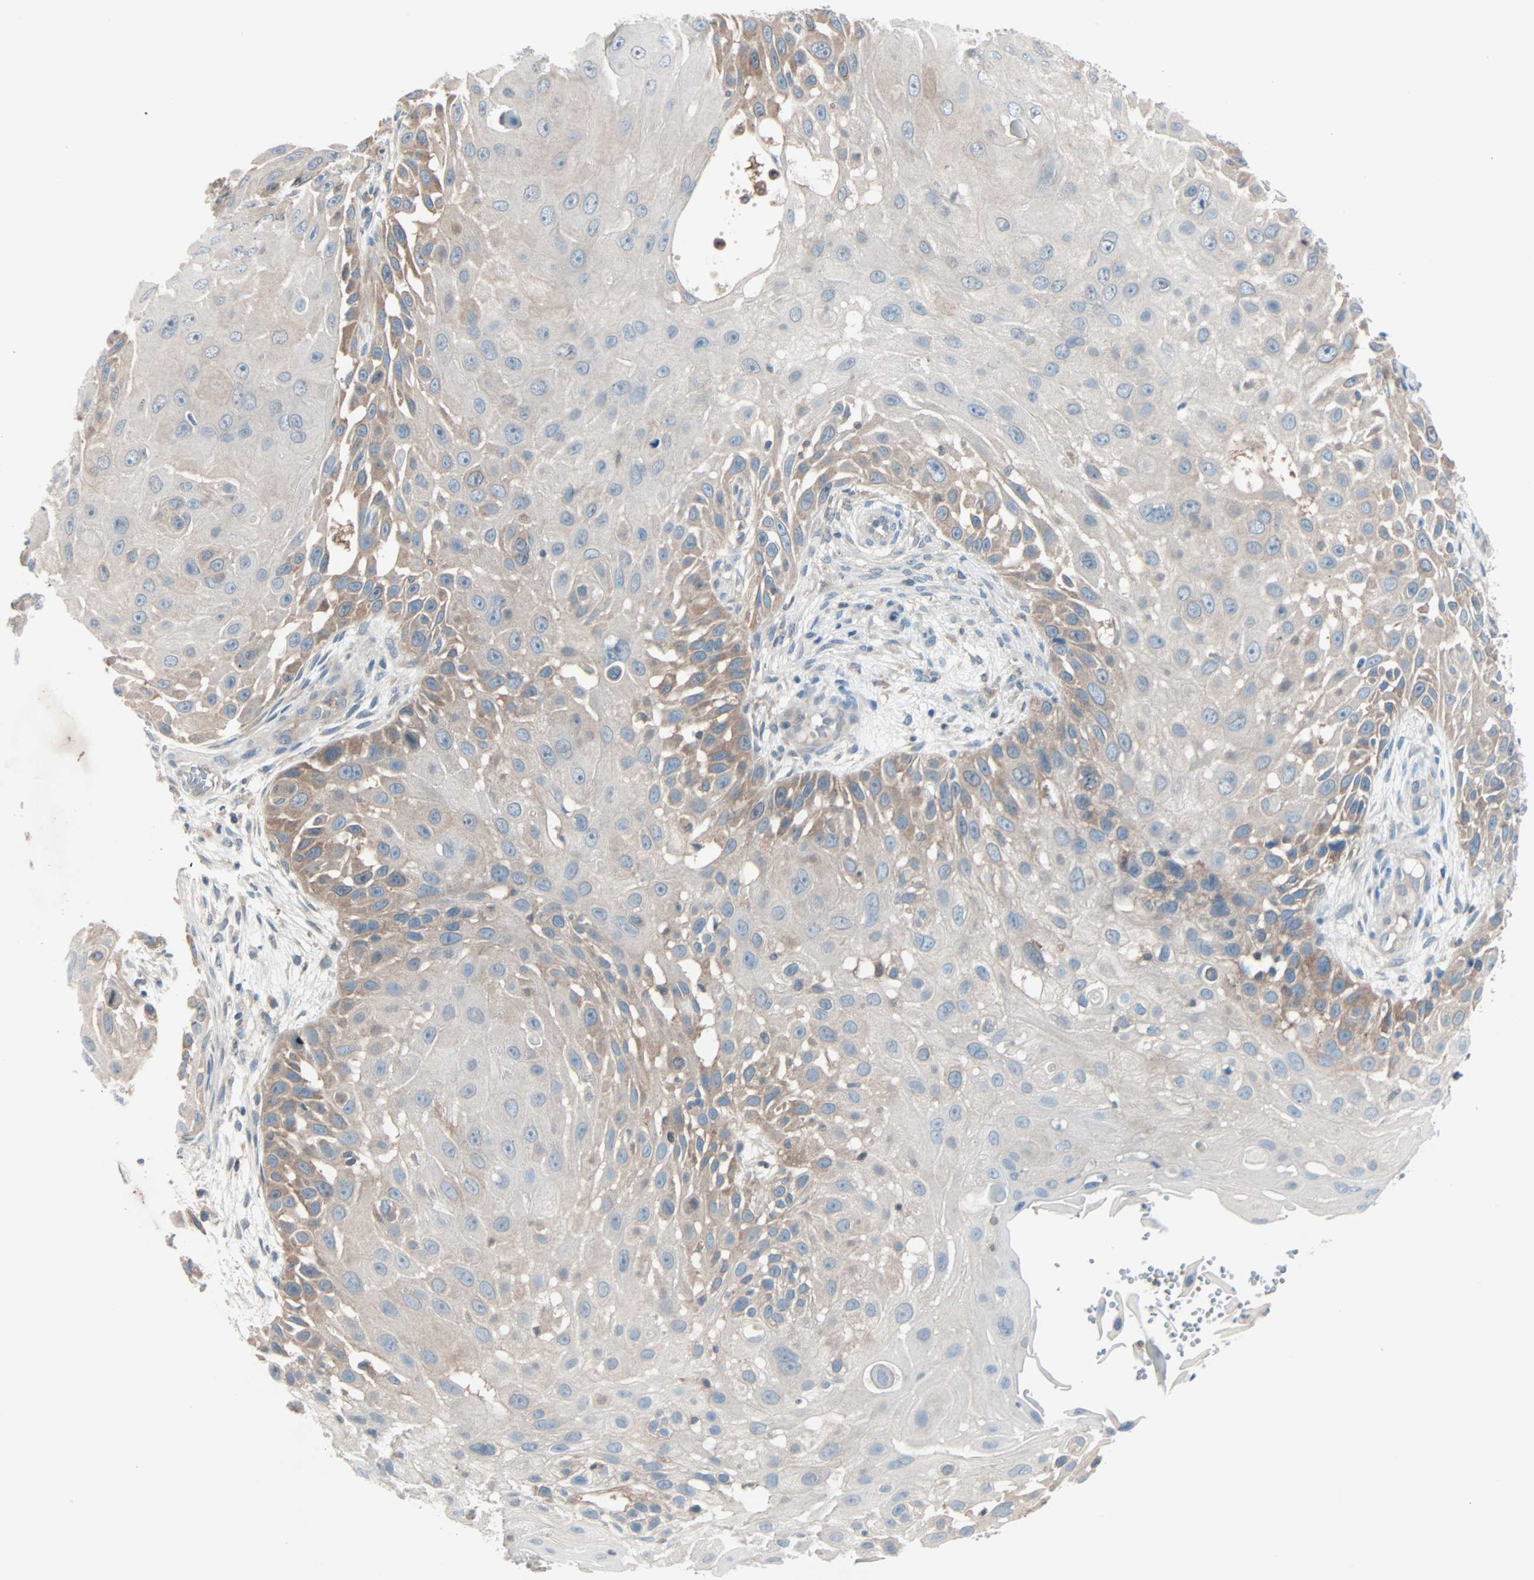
{"staining": {"intensity": "moderate", "quantity": "25%-75%", "location": "cytoplasmic/membranous"}, "tissue": "skin cancer", "cell_type": "Tumor cells", "image_type": "cancer", "snomed": [{"axis": "morphology", "description": "Squamous cell carcinoma, NOS"}, {"axis": "topography", "description": "Skin"}], "caption": "Skin cancer (squamous cell carcinoma) stained for a protein shows moderate cytoplasmic/membranous positivity in tumor cells.", "gene": "SMIM8", "patient": {"sex": "female", "age": 44}}